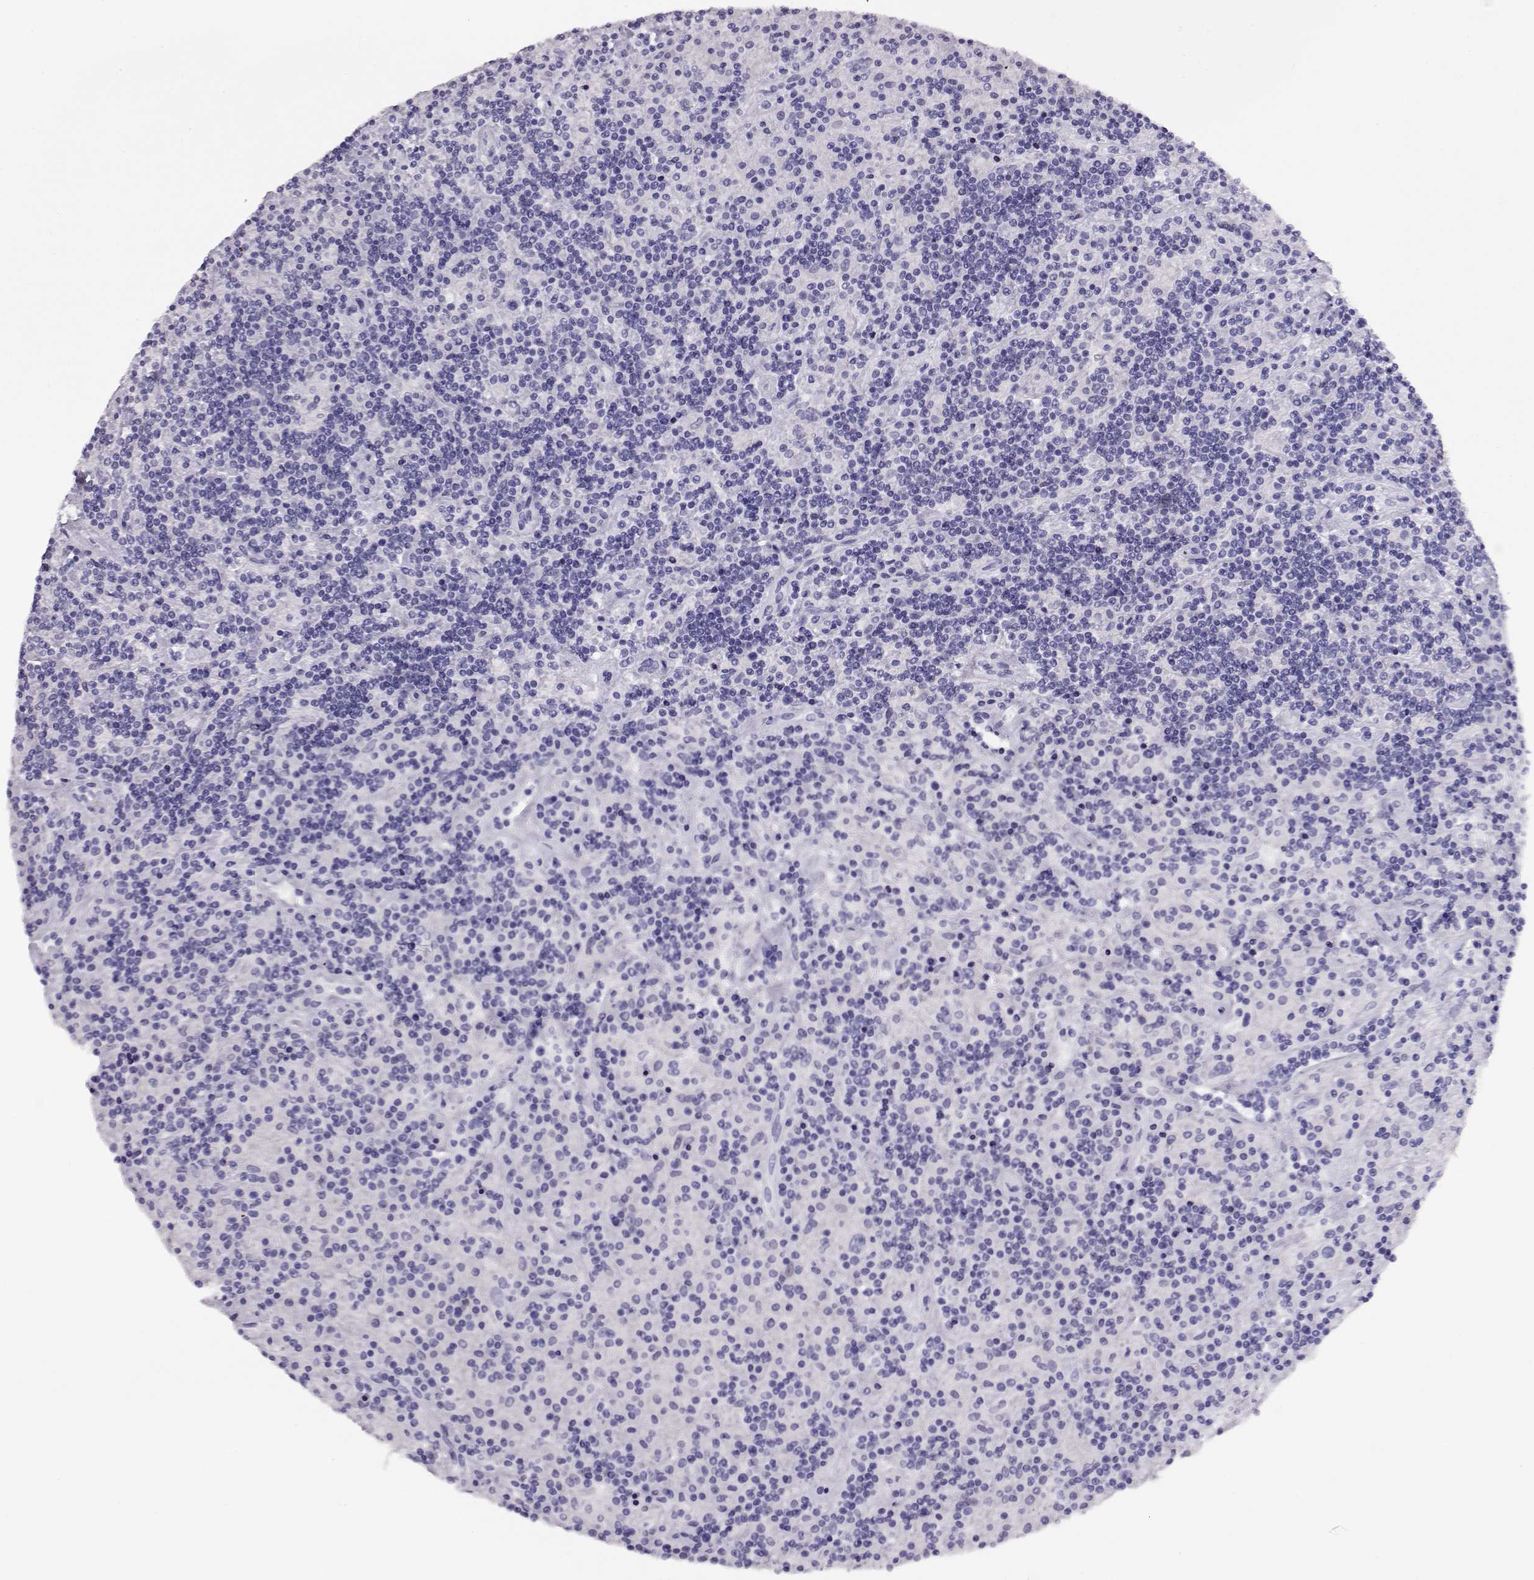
{"staining": {"intensity": "negative", "quantity": "none", "location": "none"}, "tissue": "lymphoma", "cell_type": "Tumor cells", "image_type": "cancer", "snomed": [{"axis": "morphology", "description": "Hodgkin's disease, NOS"}, {"axis": "topography", "description": "Lymph node"}], "caption": "A micrograph of lymphoma stained for a protein reveals no brown staining in tumor cells.", "gene": "CRX", "patient": {"sex": "male", "age": 70}}